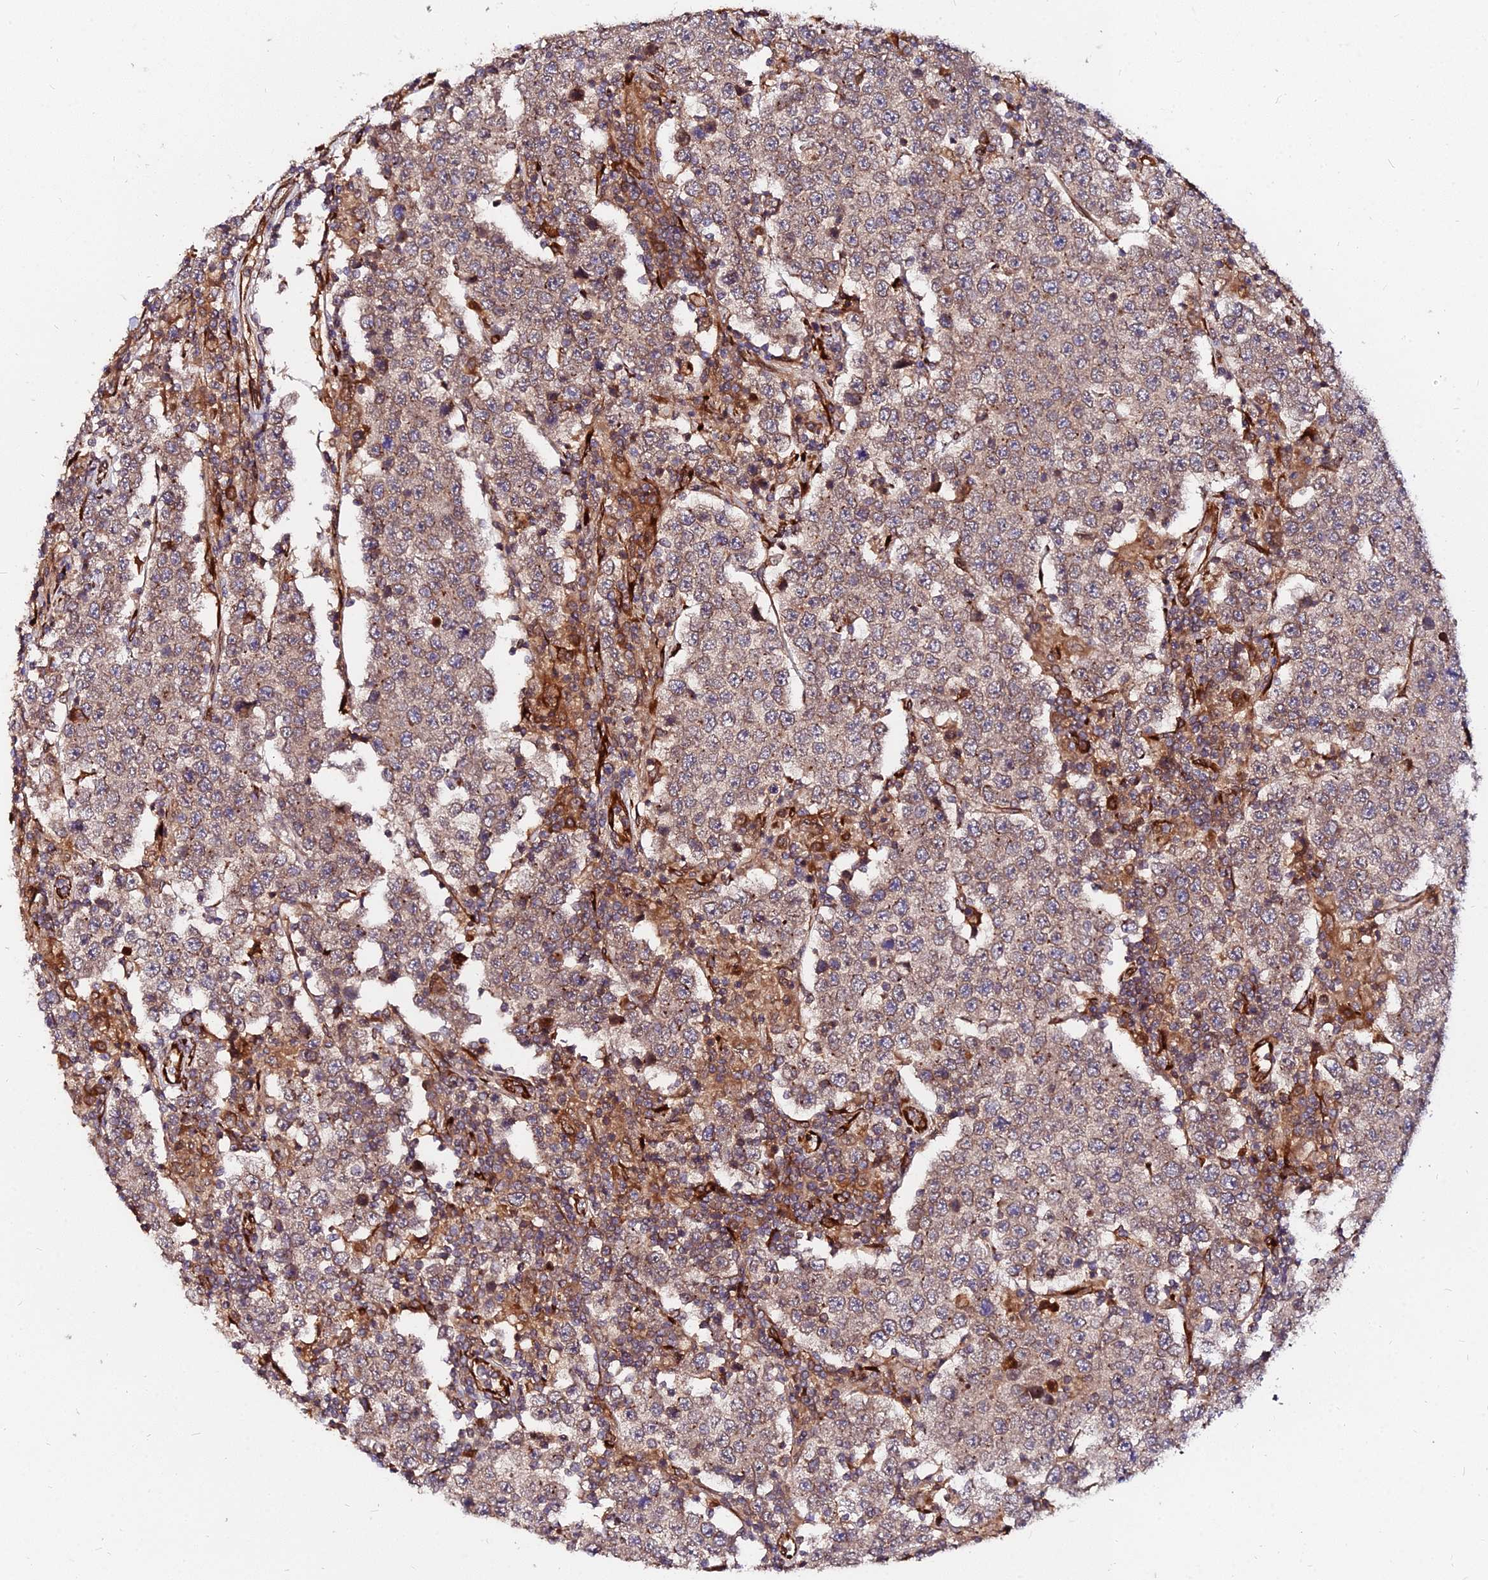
{"staining": {"intensity": "weak", "quantity": ">75%", "location": "cytoplasmic/membranous"}, "tissue": "testis cancer", "cell_type": "Tumor cells", "image_type": "cancer", "snomed": [{"axis": "morphology", "description": "Normal tissue, NOS"}, {"axis": "morphology", "description": "Urothelial carcinoma, High grade"}, {"axis": "morphology", "description": "Seminoma, NOS"}, {"axis": "morphology", "description": "Carcinoma, Embryonal, NOS"}, {"axis": "topography", "description": "Urinary bladder"}, {"axis": "topography", "description": "Testis"}], "caption": "Immunohistochemical staining of testis cancer (seminoma) shows low levels of weak cytoplasmic/membranous staining in about >75% of tumor cells. The staining was performed using DAB (3,3'-diaminobenzidine) to visualize the protein expression in brown, while the nuclei were stained in blue with hematoxylin (Magnification: 20x).", "gene": "PDE4D", "patient": {"sex": "male", "age": 41}}